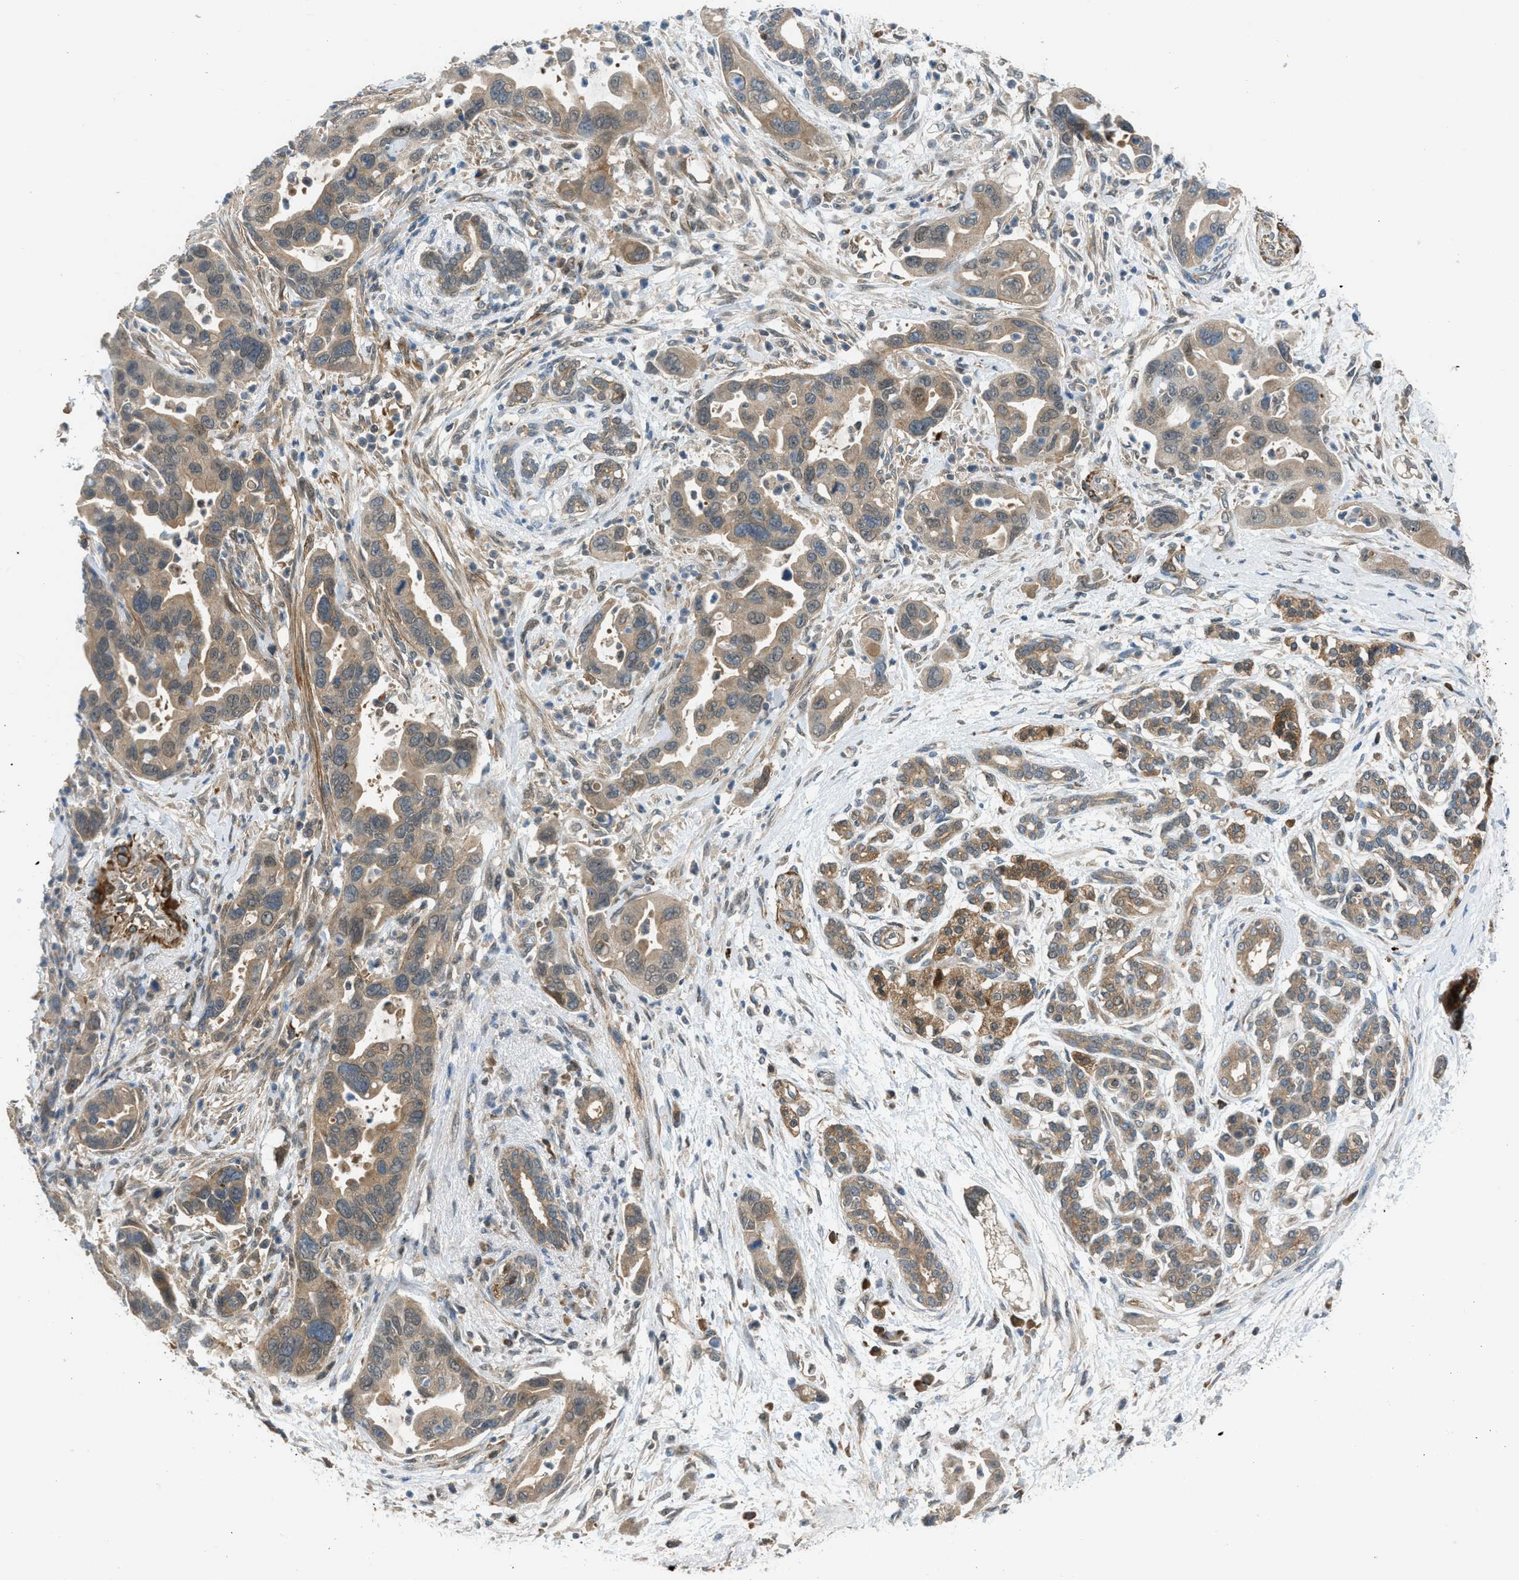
{"staining": {"intensity": "moderate", "quantity": ">75%", "location": "cytoplasmic/membranous"}, "tissue": "pancreatic cancer", "cell_type": "Tumor cells", "image_type": "cancer", "snomed": [{"axis": "morphology", "description": "Normal tissue, NOS"}, {"axis": "morphology", "description": "Adenocarcinoma, NOS"}, {"axis": "topography", "description": "Pancreas"}], "caption": "Protein analysis of adenocarcinoma (pancreatic) tissue reveals moderate cytoplasmic/membranous positivity in approximately >75% of tumor cells.", "gene": "SESN2", "patient": {"sex": "female", "age": 71}}